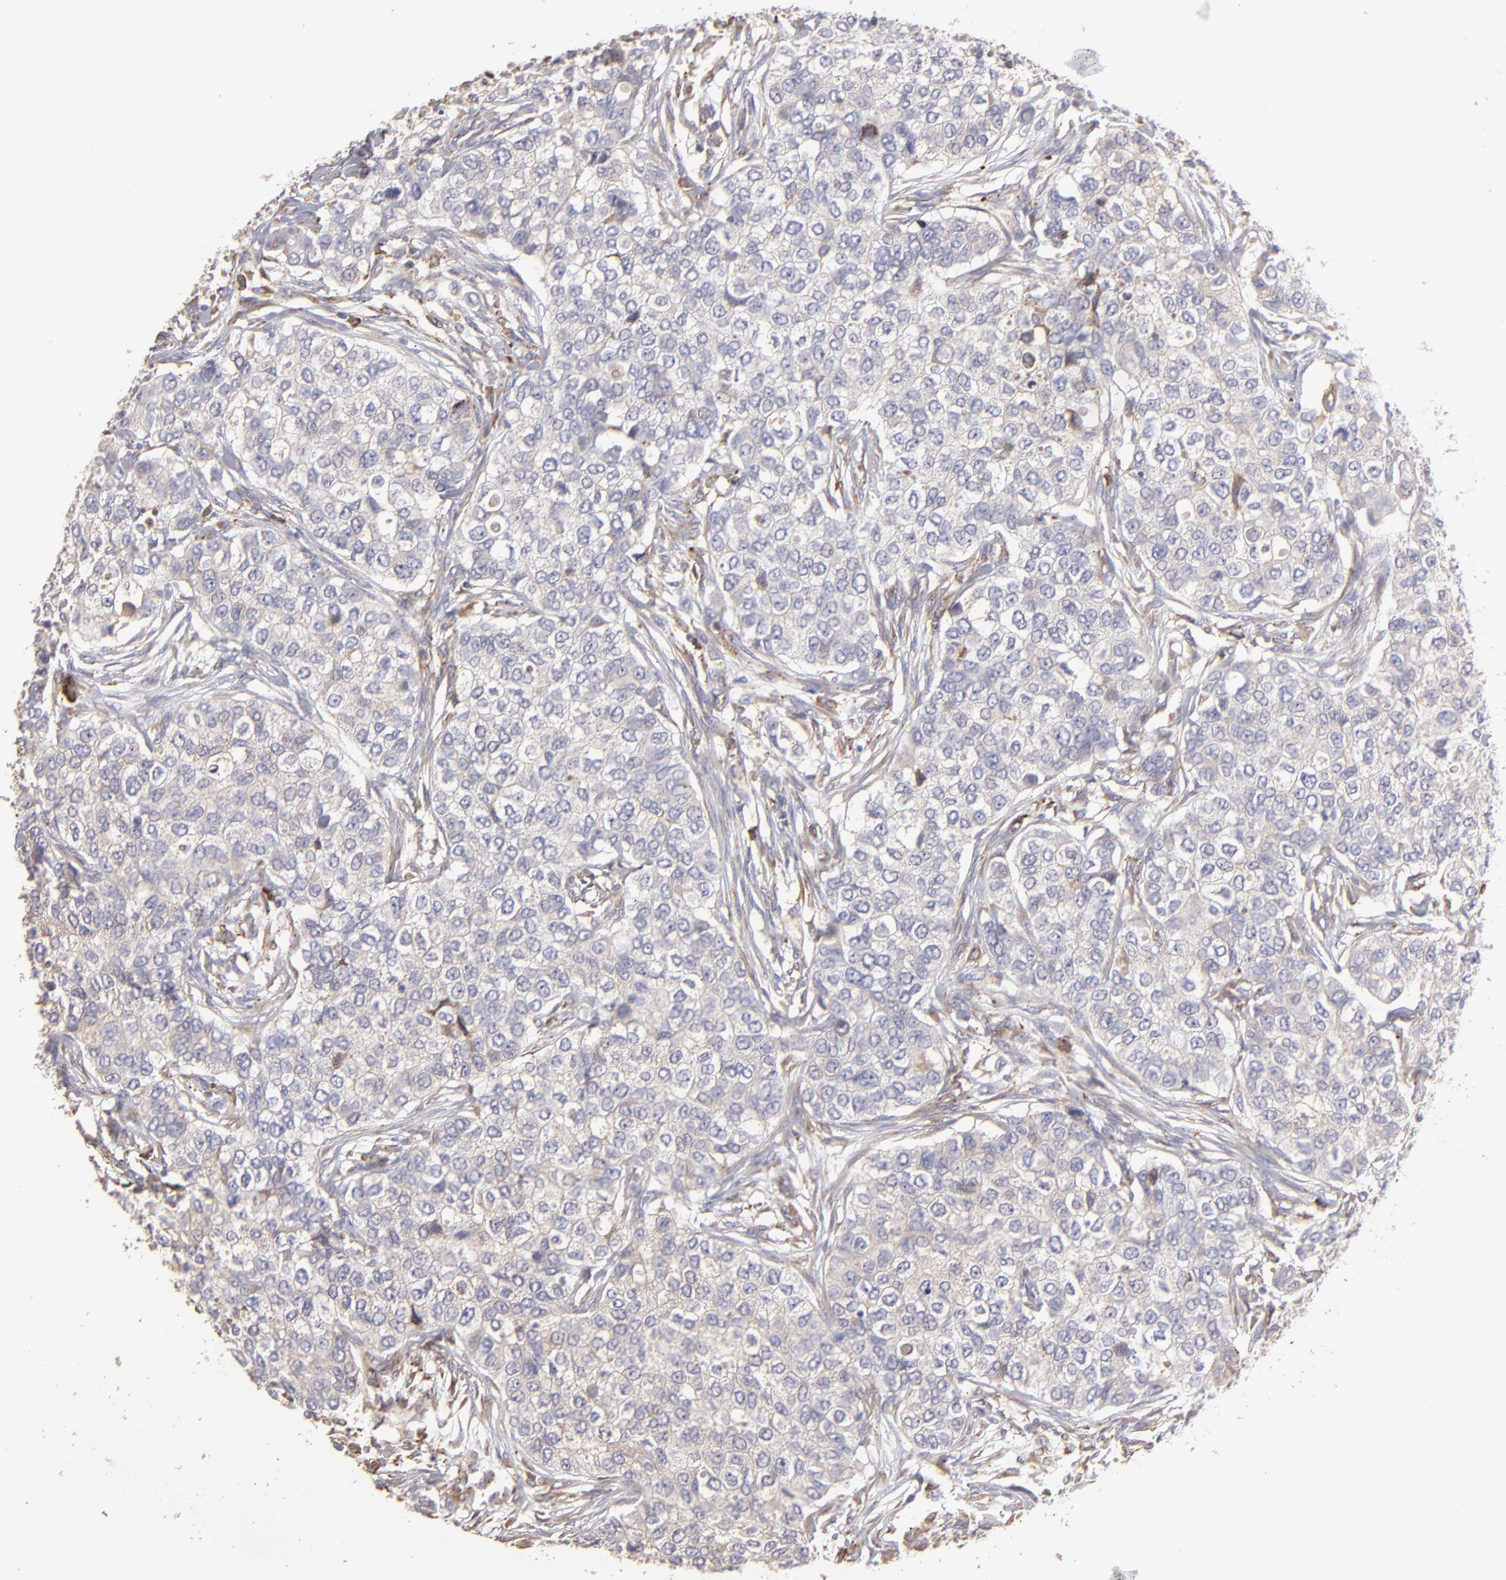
{"staining": {"intensity": "weak", "quantity": "25%-75%", "location": "cytoplasmic/membranous"}, "tissue": "breast cancer", "cell_type": "Tumor cells", "image_type": "cancer", "snomed": [{"axis": "morphology", "description": "Normal tissue, NOS"}, {"axis": "morphology", "description": "Duct carcinoma"}, {"axis": "topography", "description": "Breast"}], "caption": "Weak cytoplasmic/membranous staining is seen in about 25%-75% of tumor cells in intraductal carcinoma (breast).", "gene": "CALR", "patient": {"sex": "female", "age": 49}}